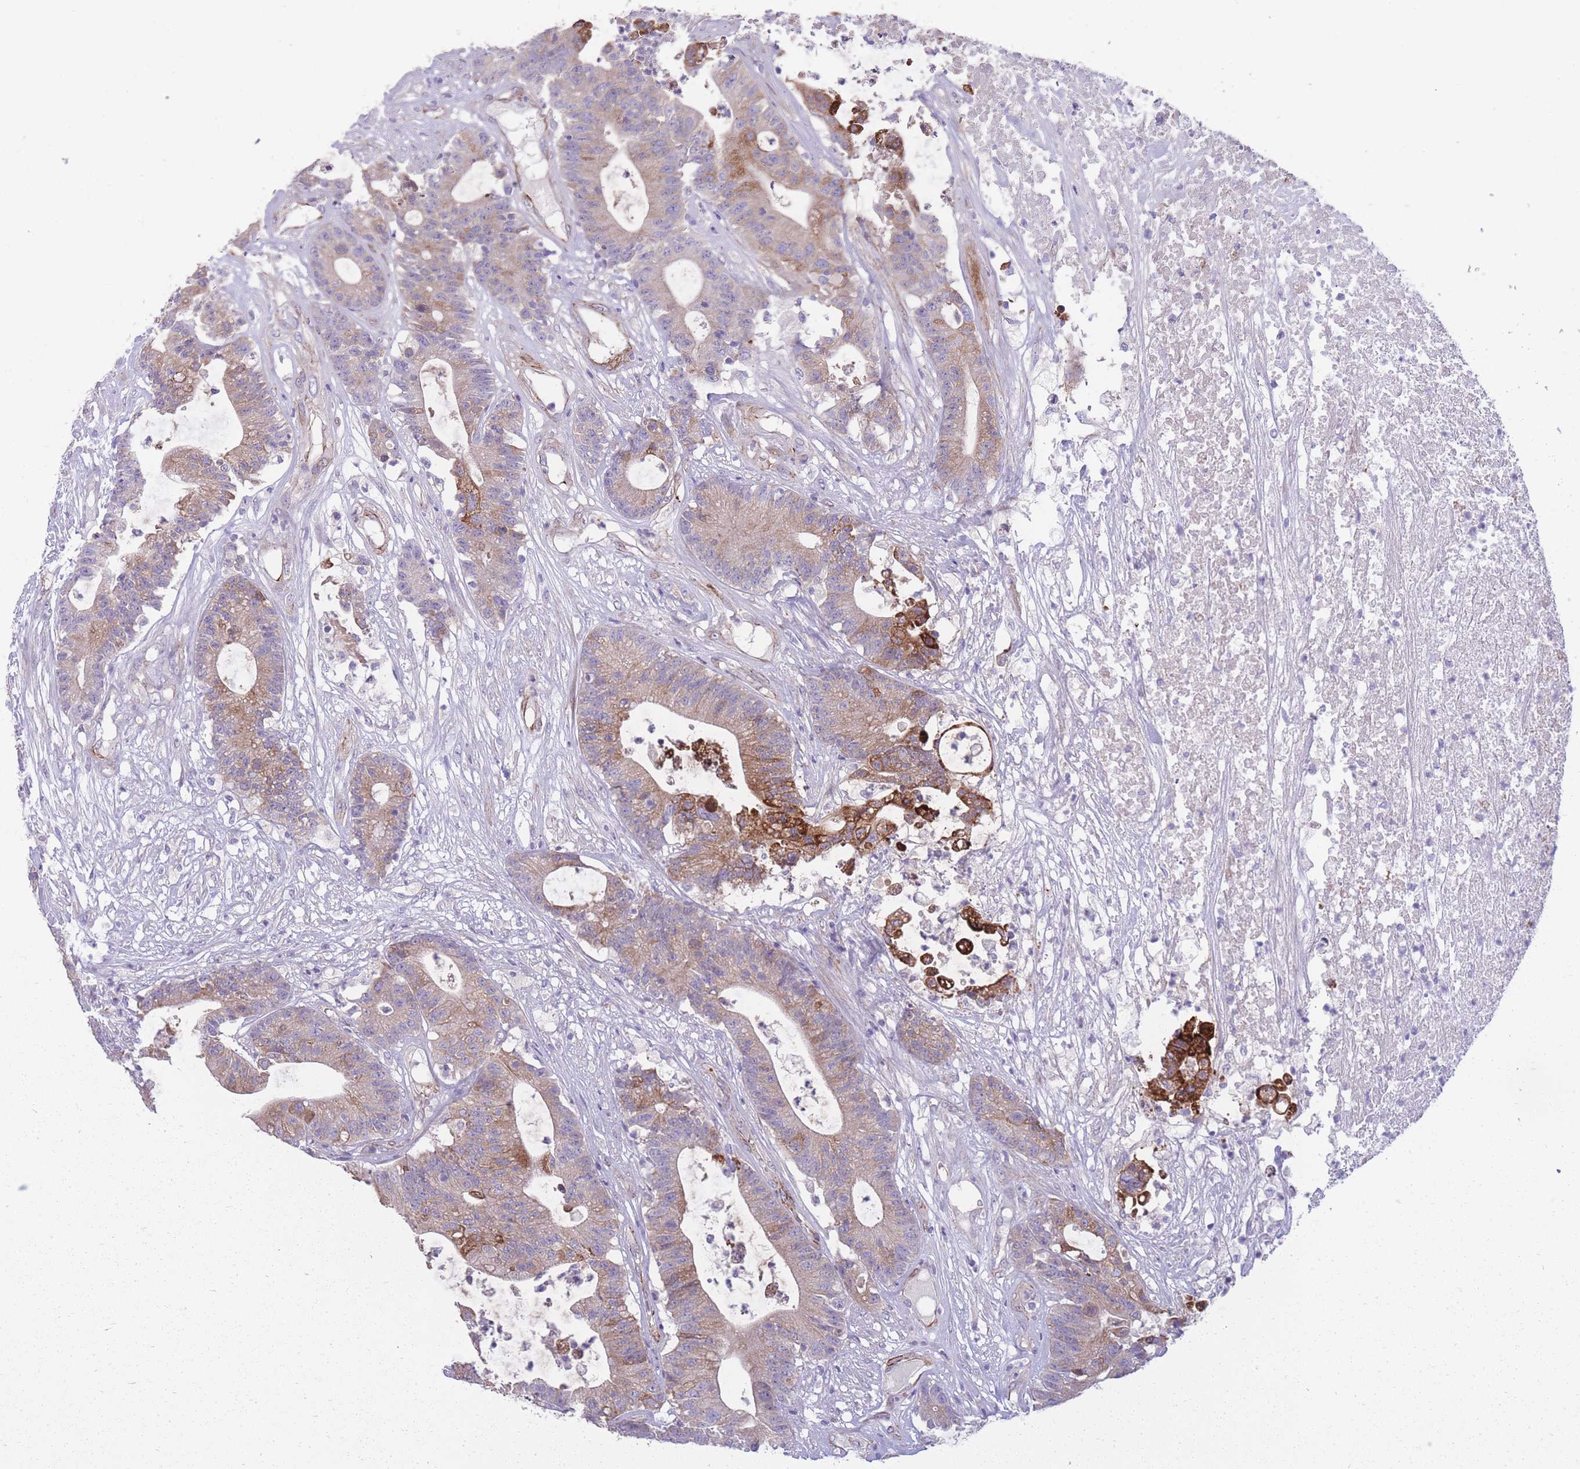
{"staining": {"intensity": "strong", "quantity": "<25%", "location": "cytoplasmic/membranous"}, "tissue": "colorectal cancer", "cell_type": "Tumor cells", "image_type": "cancer", "snomed": [{"axis": "morphology", "description": "Adenocarcinoma, NOS"}, {"axis": "topography", "description": "Colon"}], "caption": "Protein staining exhibits strong cytoplasmic/membranous positivity in approximately <25% of tumor cells in colorectal cancer (adenocarcinoma).", "gene": "RGS11", "patient": {"sex": "female", "age": 84}}